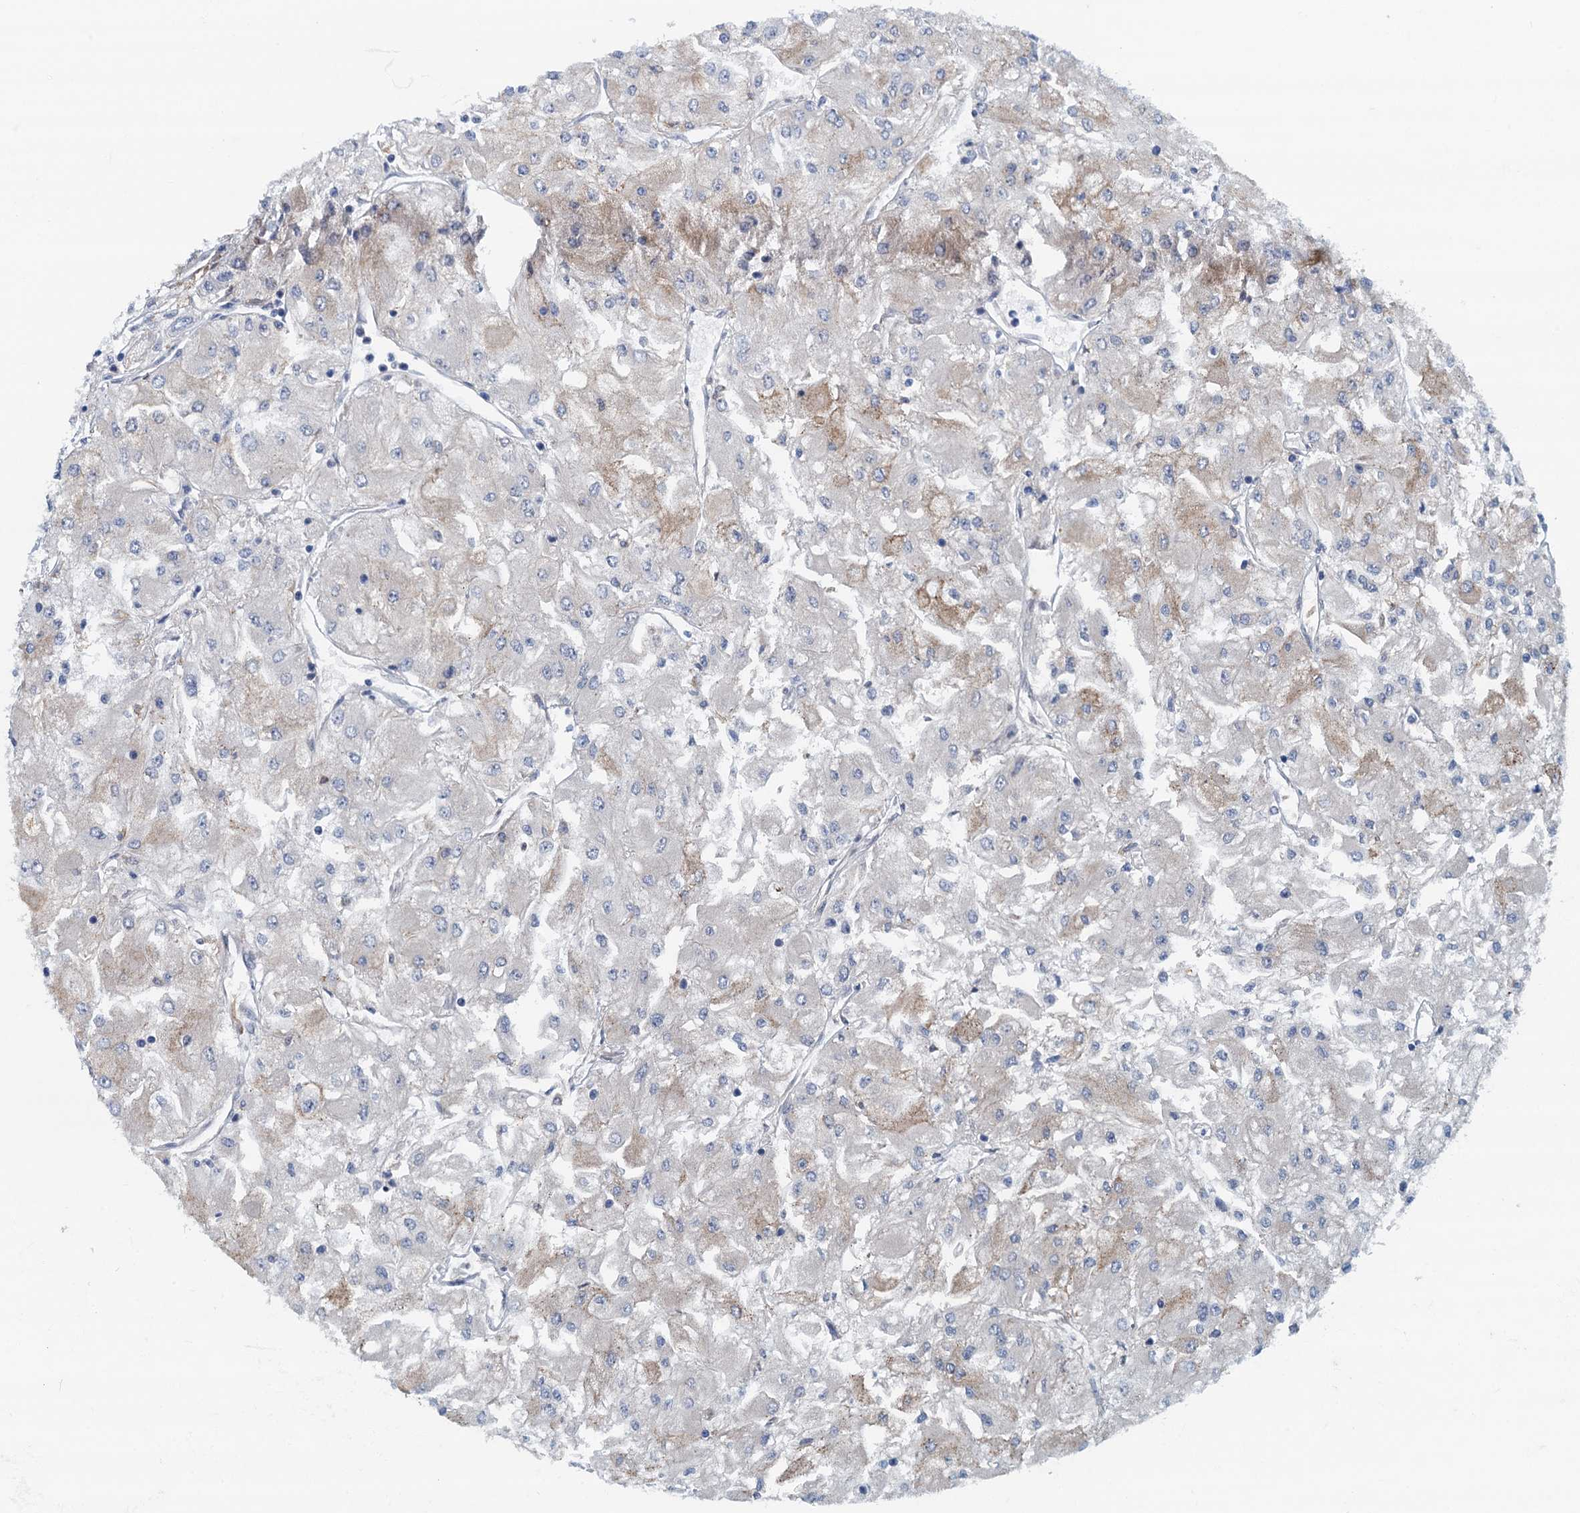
{"staining": {"intensity": "moderate", "quantity": "<25%", "location": "cytoplasmic/membranous"}, "tissue": "renal cancer", "cell_type": "Tumor cells", "image_type": "cancer", "snomed": [{"axis": "morphology", "description": "Adenocarcinoma, NOS"}, {"axis": "topography", "description": "Kidney"}], "caption": "Adenocarcinoma (renal) stained with DAB (3,3'-diaminobenzidine) IHC demonstrates low levels of moderate cytoplasmic/membranous staining in approximately <25% of tumor cells.", "gene": "MYDGF", "patient": {"sex": "male", "age": 80}}